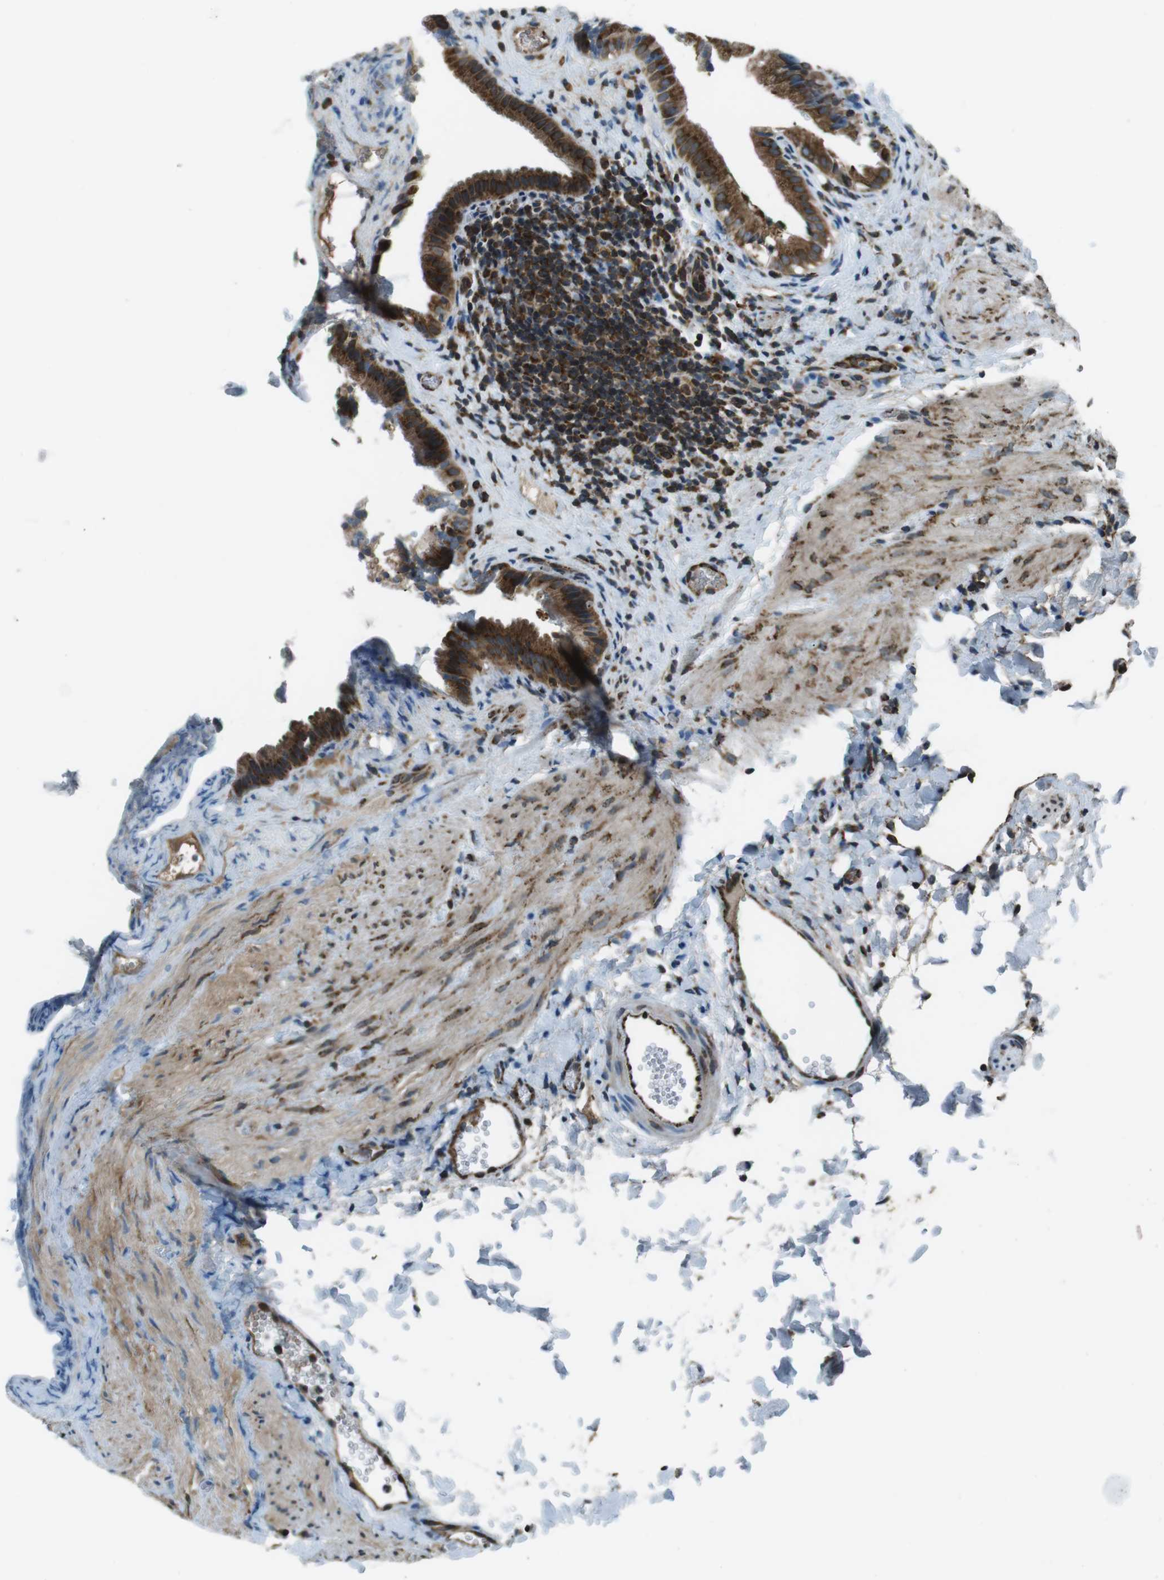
{"staining": {"intensity": "strong", "quantity": ">75%", "location": "cytoplasmic/membranous"}, "tissue": "gallbladder", "cell_type": "Glandular cells", "image_type": "normal", "snomed": [{"axis": "morphology", "description": "Normal tissue, NOS"}, {"axis": "topography", "description": "Gallbladder"}], "caption": "Gallbladder stained with DAB (3,3'-diaminobenzidine) immunohistochemistry exhibits high levels of strong cytoplasmic/membranous staining in approximately >75% of glandular cells. (DAB (3,3'-diaminobenzidine) IHC with brightfield microscopy, high magnification).", "gene": "KTN1", "patient": {"sex": "female", "age": 24}}